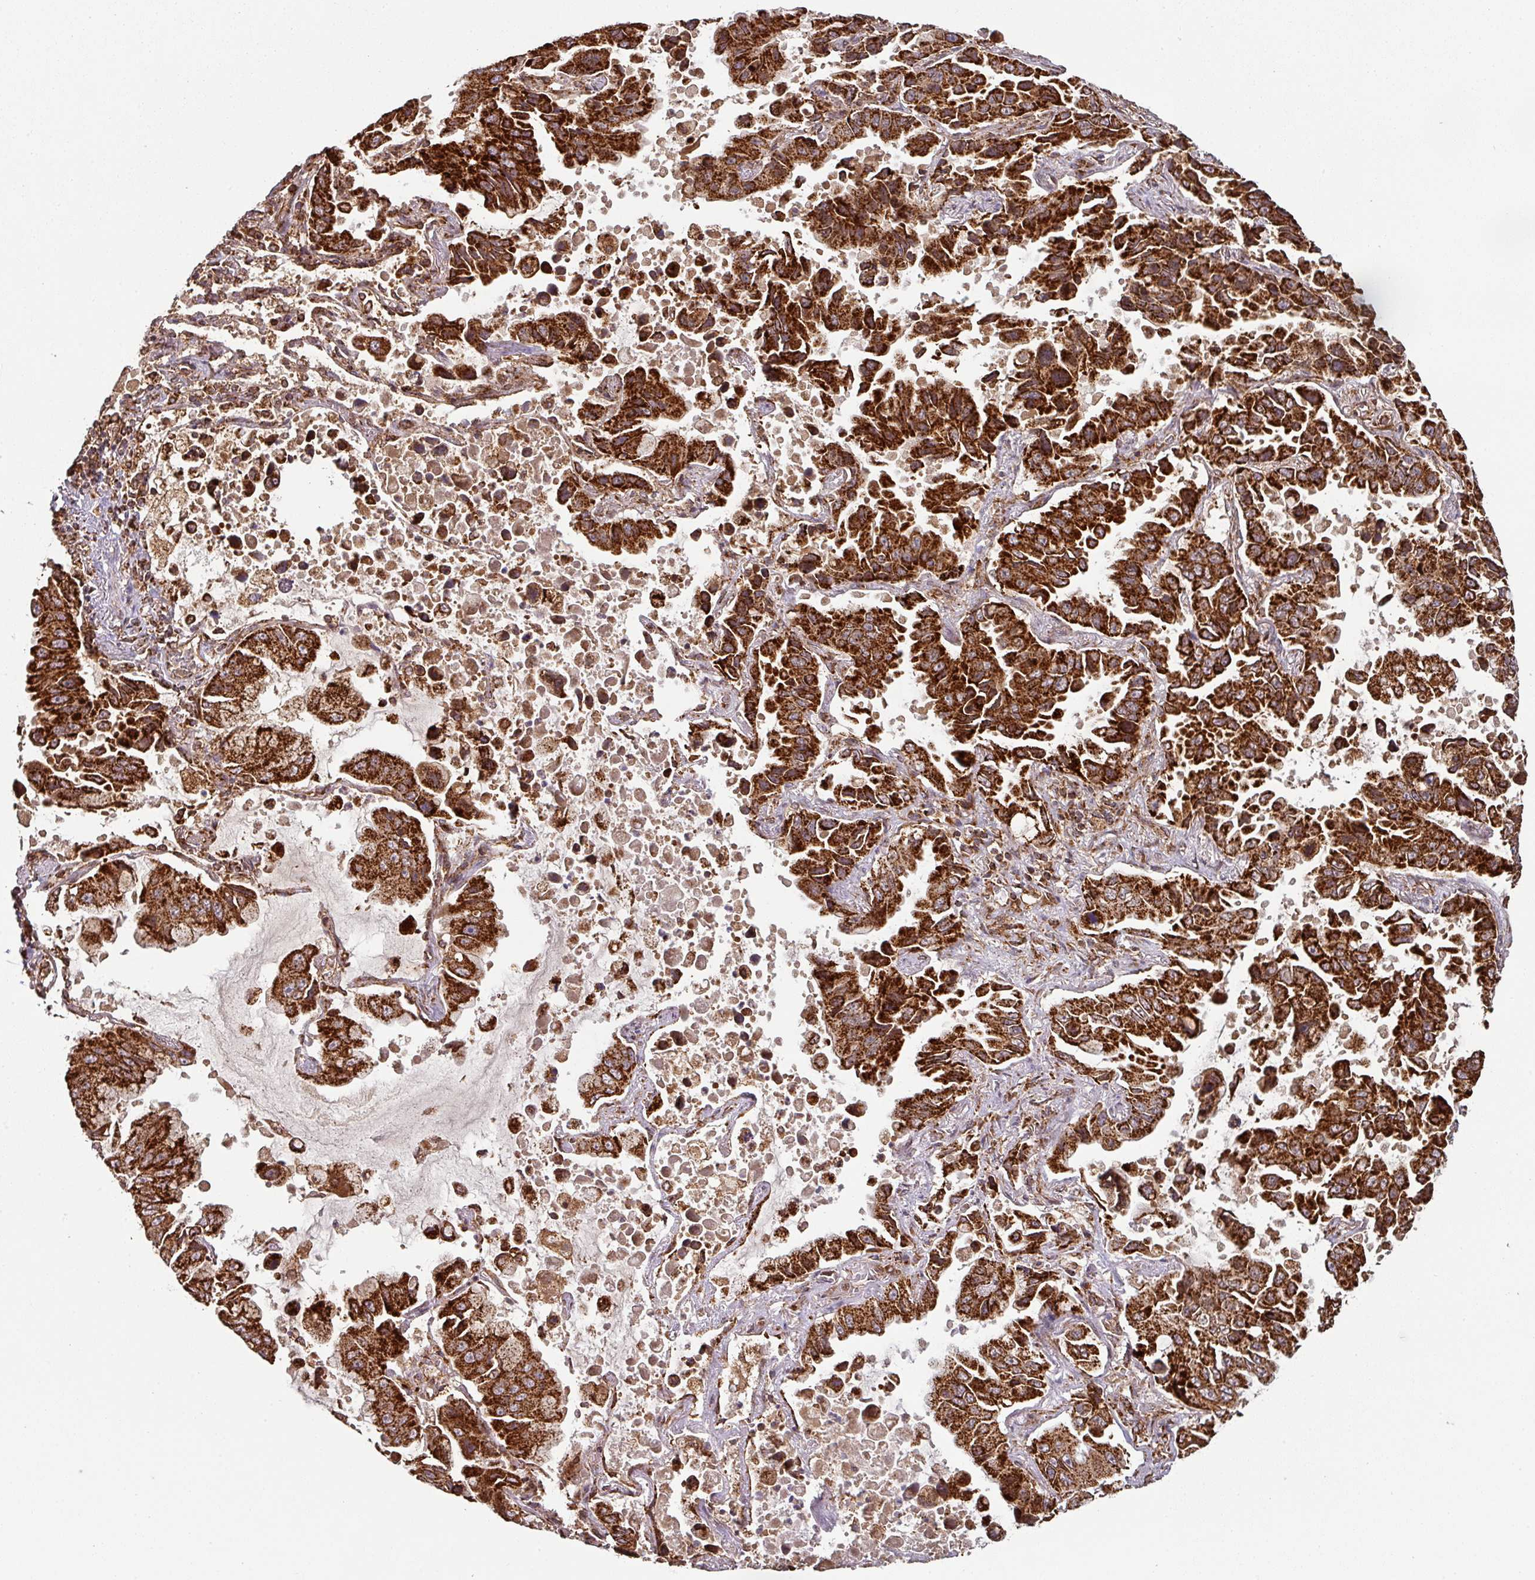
{"staining": {"intensity": "strong", "quantity": ">75%", "location": "cytoplasmic/membranous"}, "tissue": "lung cancer", "cell_type": "Tumor cells", "image_type": "cancer", "snomed": [{"axis": "morphology", "description": "Adenocarcinoma, NOS"}, {"axis": "topography", "description": "Lung"}], "caption": "Protein staining of lung adenocarcinoma tissue shows strong cytoplasmic/membranous positivity in approximately >75% of tumor cells.", "gene": "TRAP1", "patient": {"sex": "male", "age": 64}}